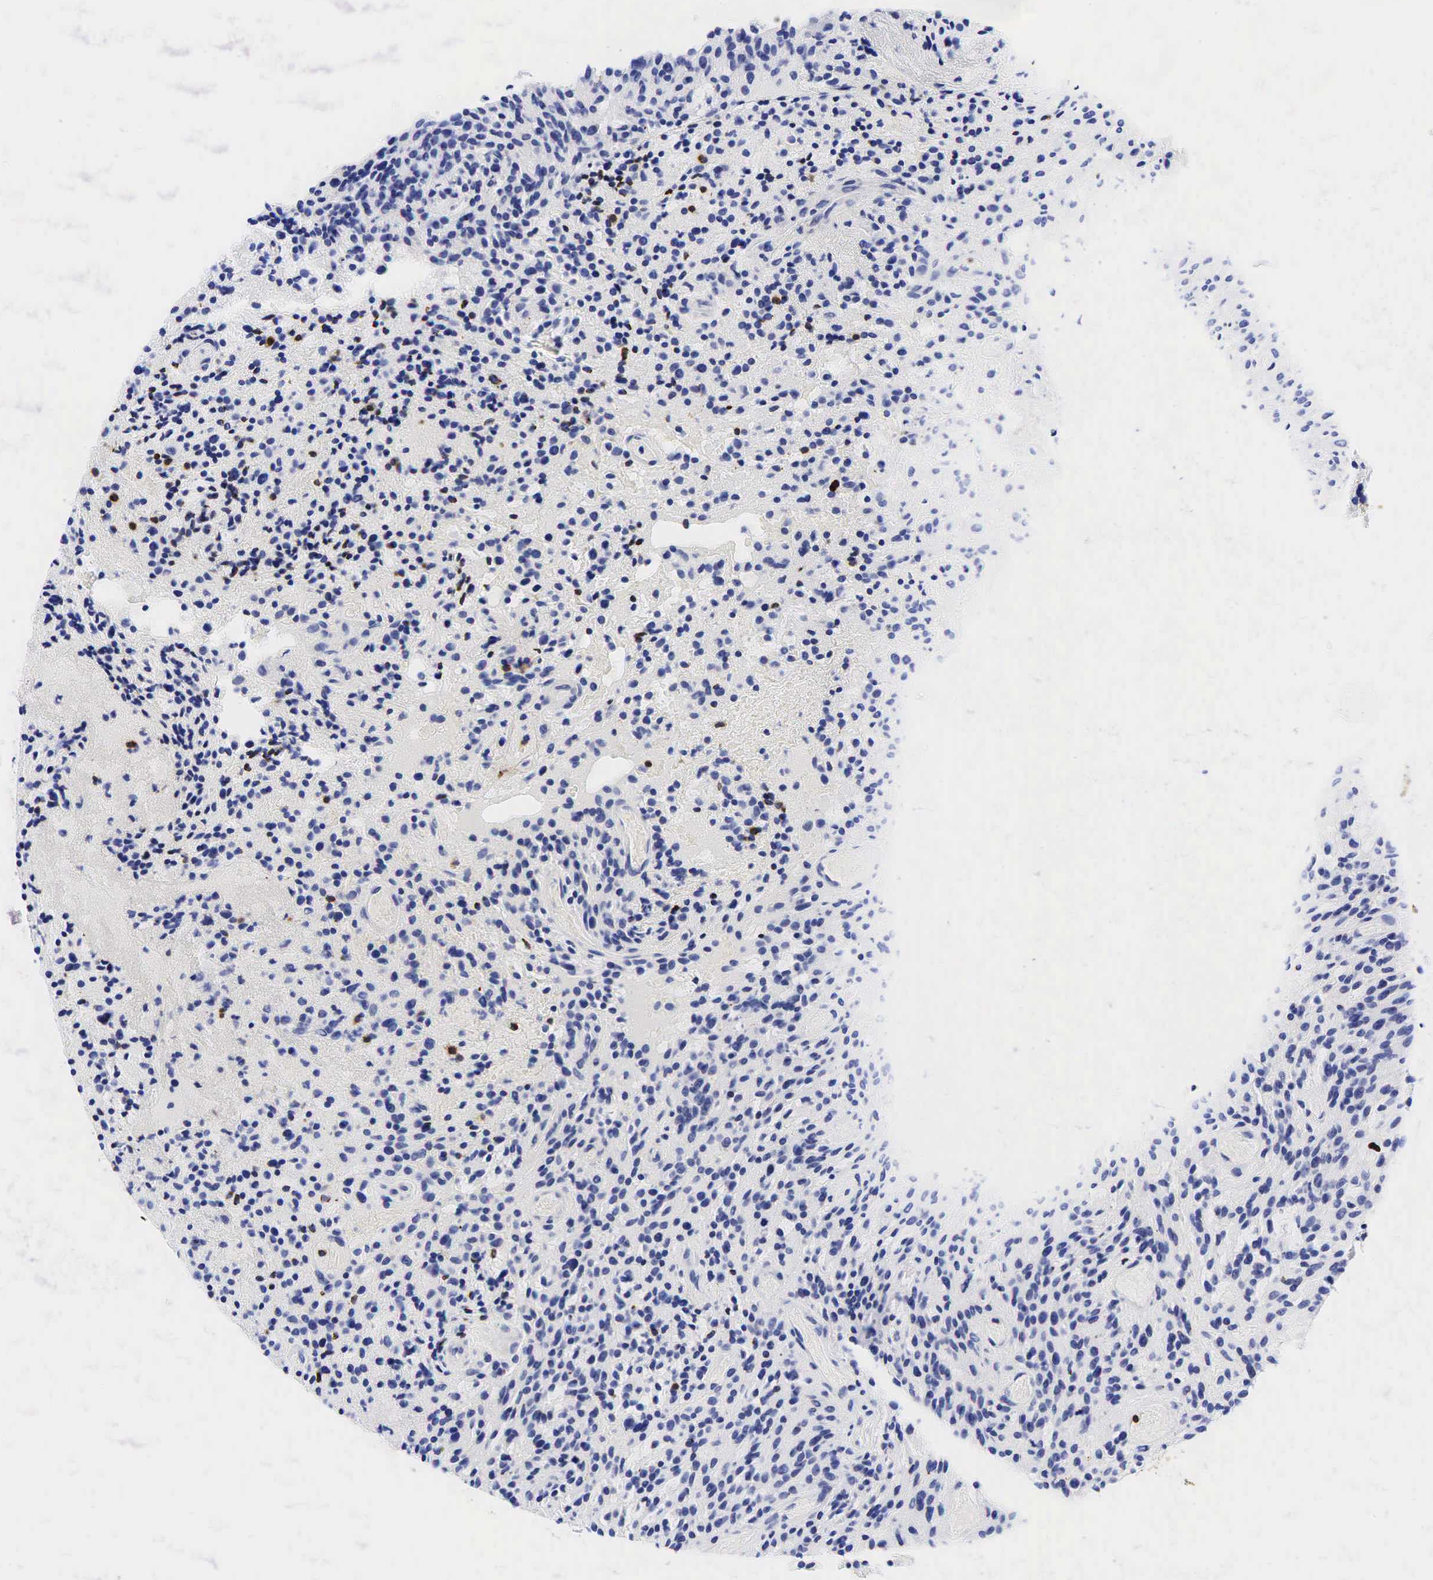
{"staining": {"intensity": "negative", "quantity": "none", "location": "none"}, "tissue": "glioma", "cell_type": "Tumor cells", "image_type": "cancer", "snomed": [{"axis": "morphology", "description": "Glioma, malignant, High grade"}, {"axis": "topography", "description": "Brain"}], "caption": "An immunohistochemistry histopathology image of malignant glioma (high-grade) is shown. There is no staining in tumor cells of malignant glioma (high-grade).", "gene": "CD79A", "patient": {"sex": "female", "age": 13}}